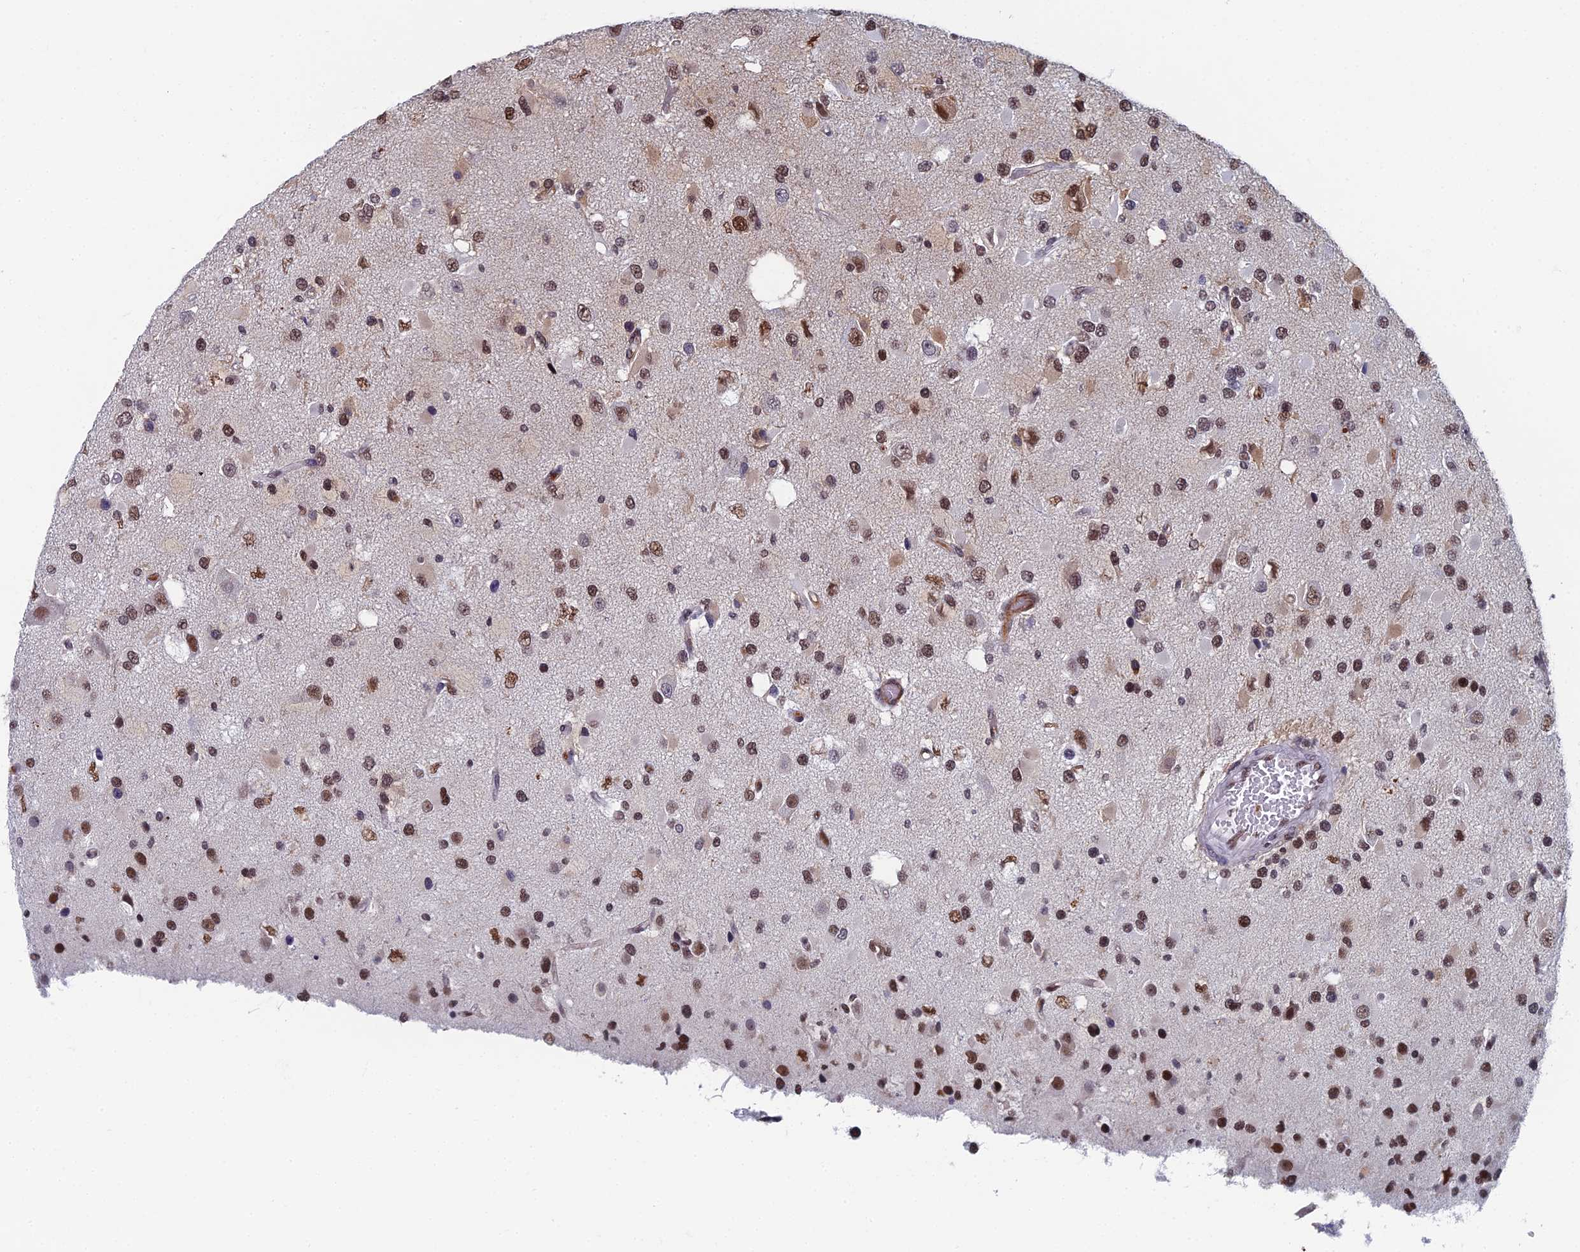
{"staining": {"intensity": "moderate", "quantity": ">75%", "location": "nuclear"}, "tissue": "glioma", "cell_type": "Tumor cells", "image_type": "cancer", "snomed": [{"axis": "morphology", "description": "Glioma, malignant, High grade"}, {"axis": "topography", "description": "Brain"}], "caption": "Immunohistochemical staining of malignant glioma (high-grade) demonstrates medium levels of moderate nuclear protein positivity in about >75% of tumor cells.", "gene": "TAF13", "patient": {"sex": "male", "age": 53}}